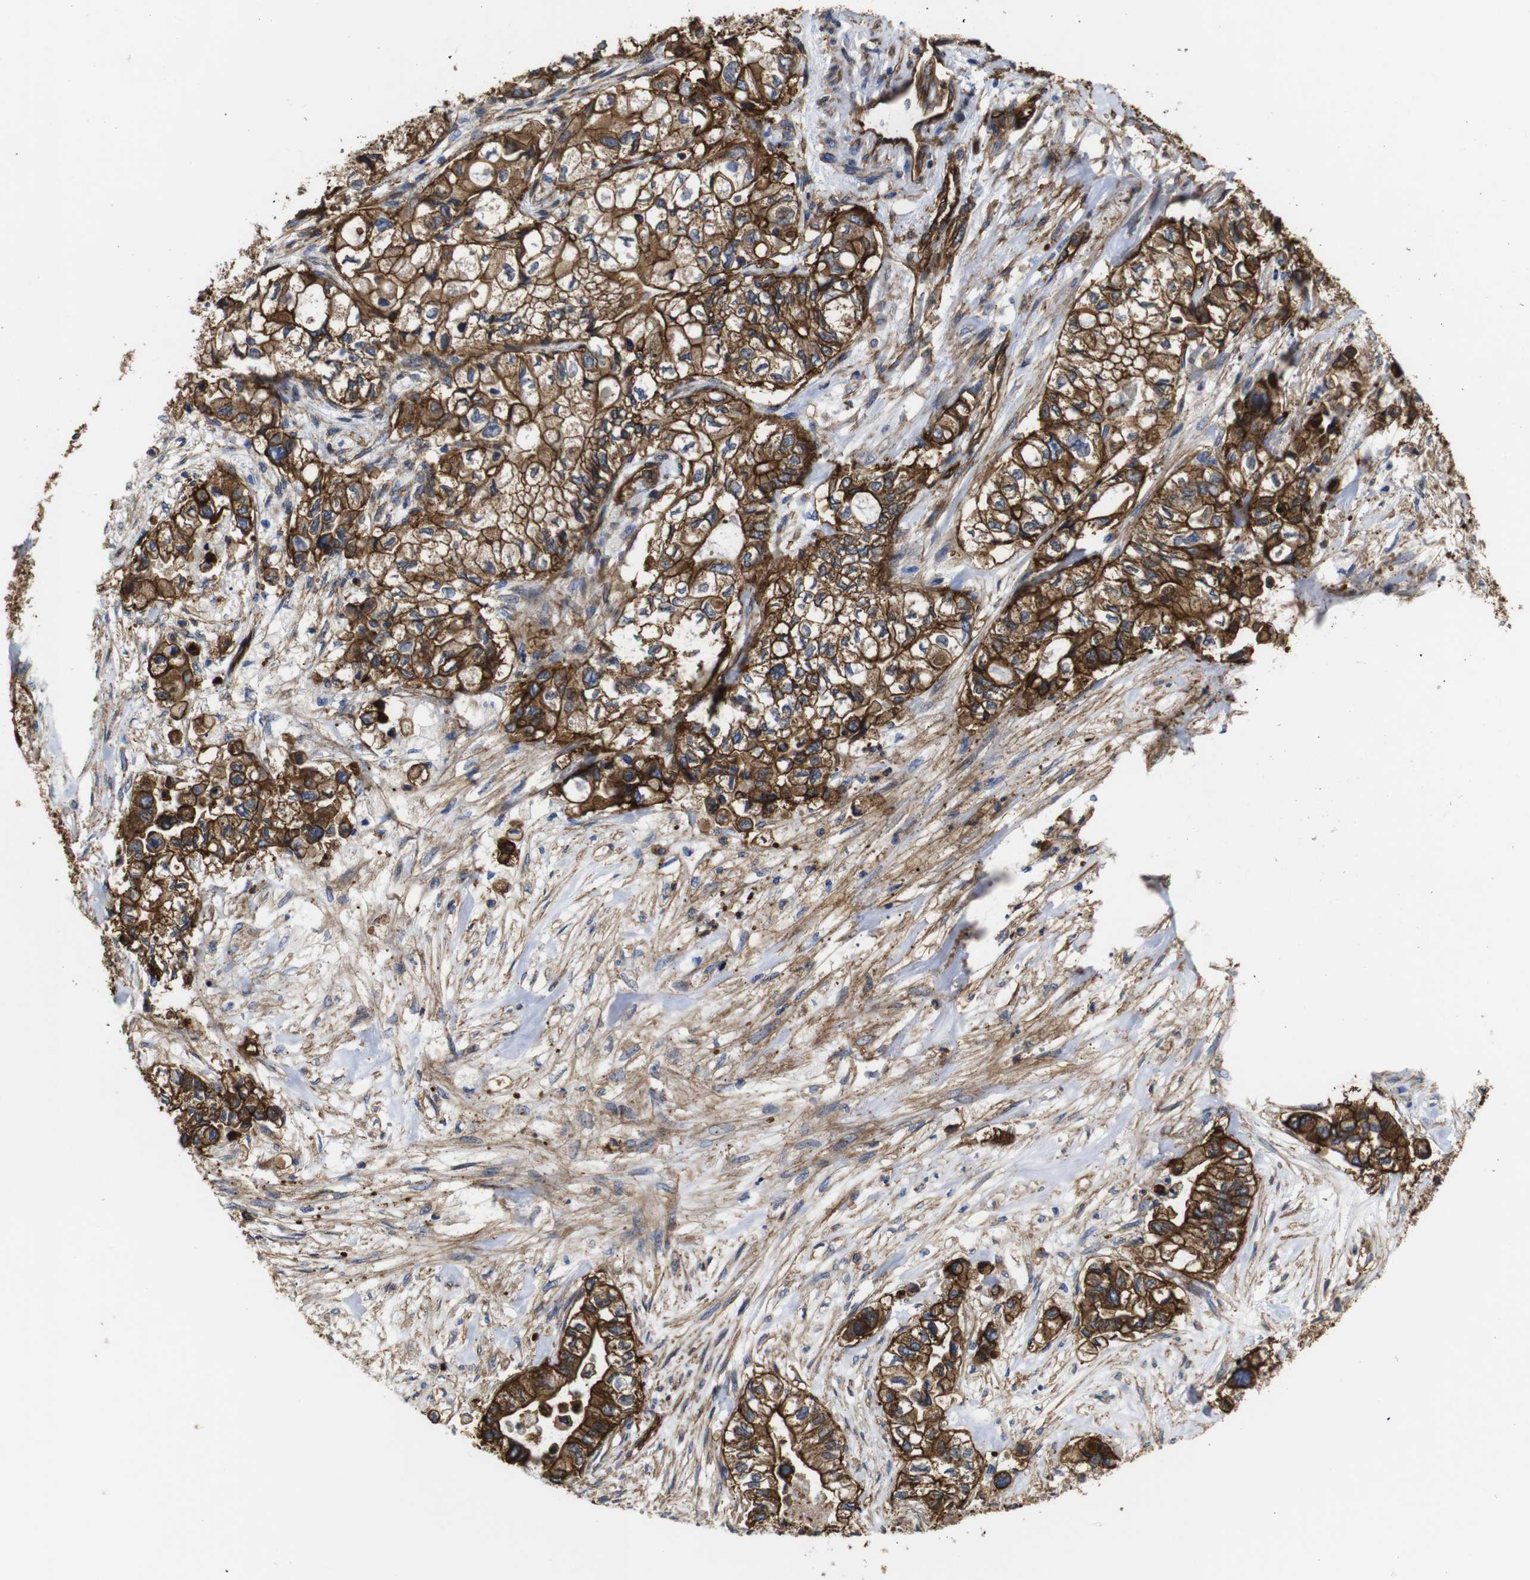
{"staining": {"intensity": "strong", "quantity": ">75%", "location": "cytoplasmic/membranous"}, "tissue": "pancreatic cancer", "cell_type": "Tumor cells", "image_type": "cancer", "snomed": [{"axis": "morphology", "description": "Adenocarcinoma, NOS"}, {"axis": "topography", "description": "Pancreas"}], "caption": "Immunohistochemistry of pancreatic cancer (adenocarcinoma) reveals high levels of strong cytoplasmic/membranous positivity in approximately >75% of tumor cells.", "gene": "SPTBN1", "patient": {"sex": "male", "age": 79}}